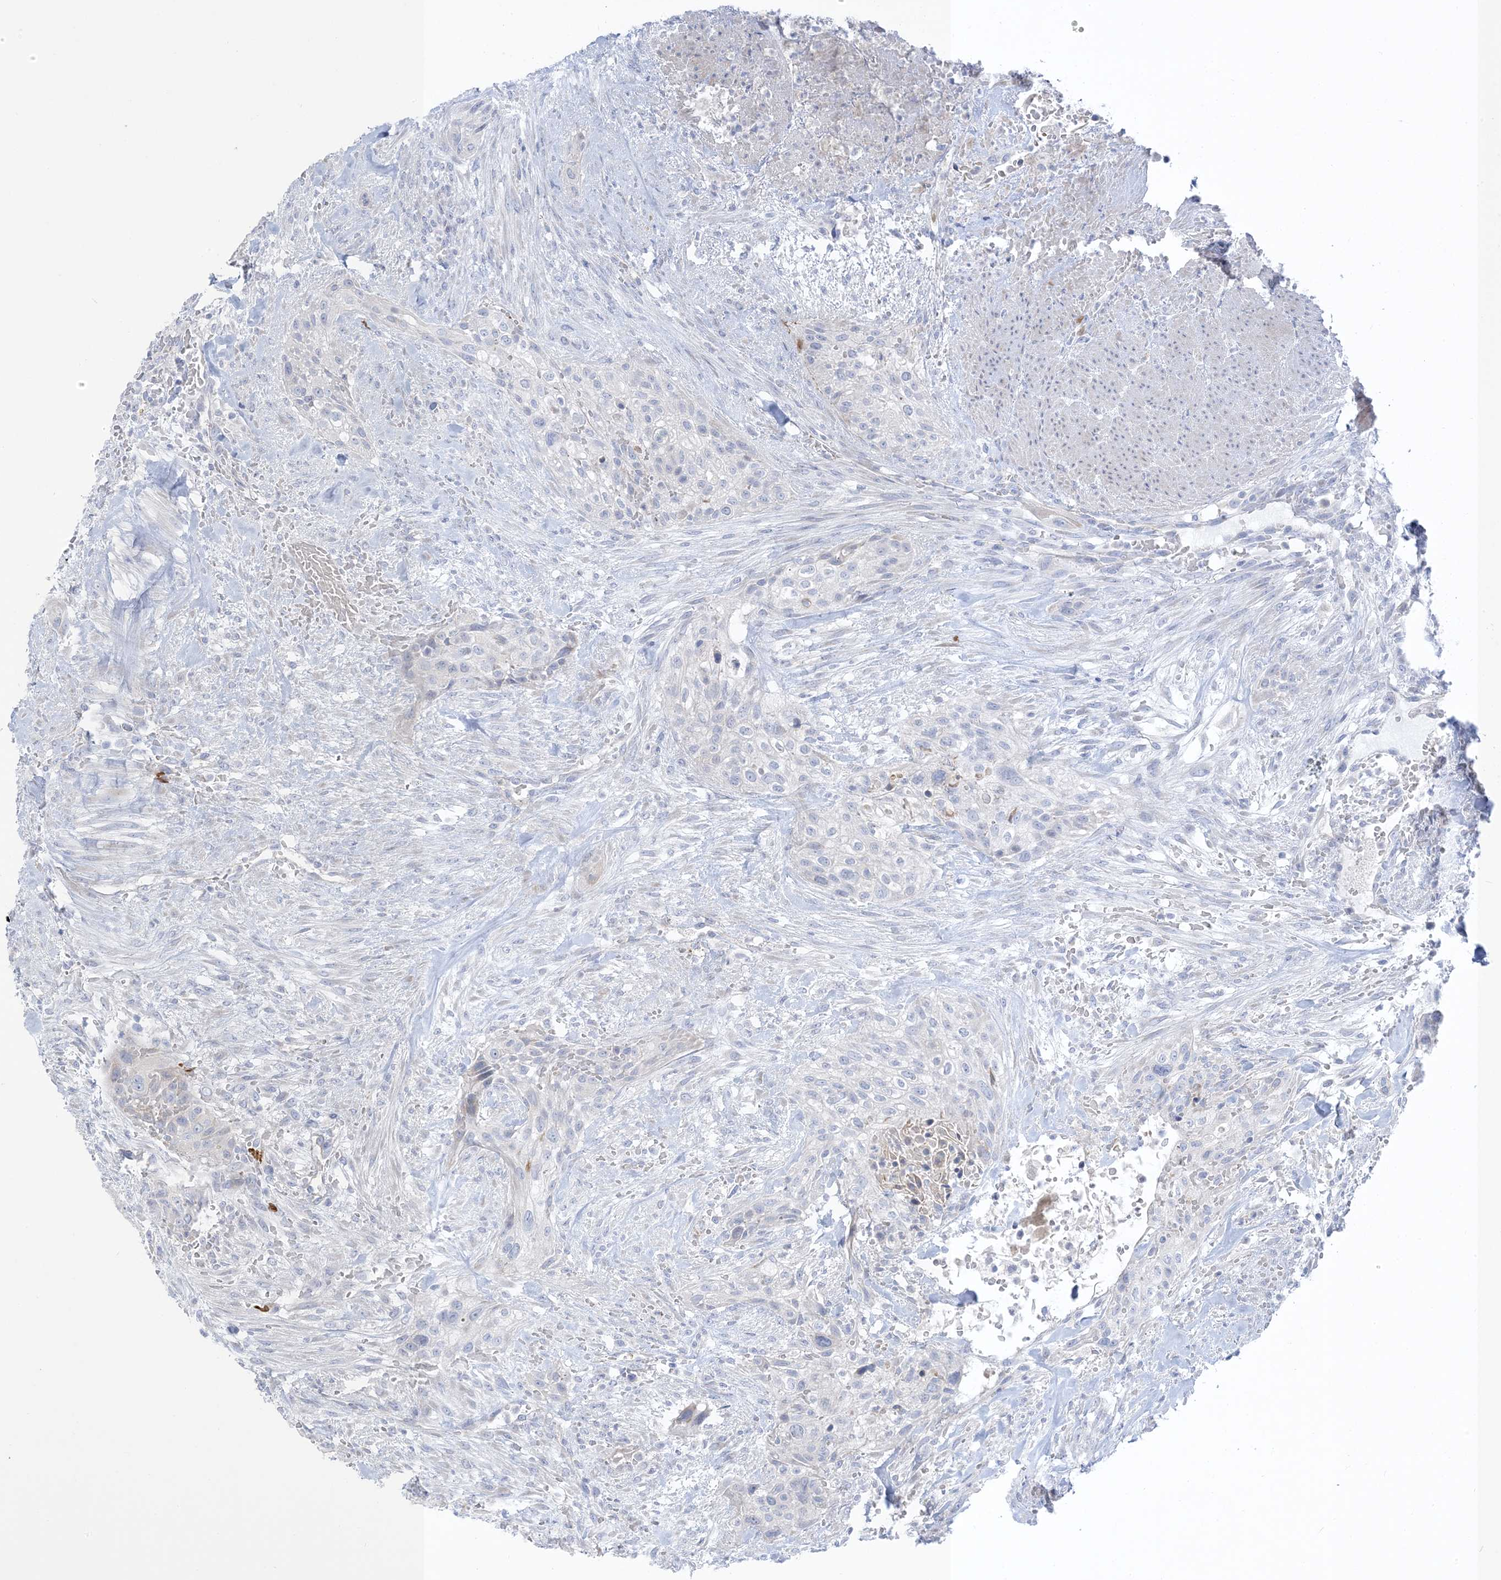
{"staining": {"intensity": "negative", "quantity": "none", "location": "none"}, "tissue": "urothelial cancer", "cell_type": "Tumor cells", "image_type": "cancer", "snomed": [{"axis": "morphology", "description": "Urothelial carcinoma, High grade"}, {"axis": "topography", "description": "Urinary bladder"}], "caption": "A micrograph of urothelial cancer stained for a protein demonstrates no brown staining in tumor cells.", "gene": "XIRP2", "patient": {"sex": "male", "age": 35}}